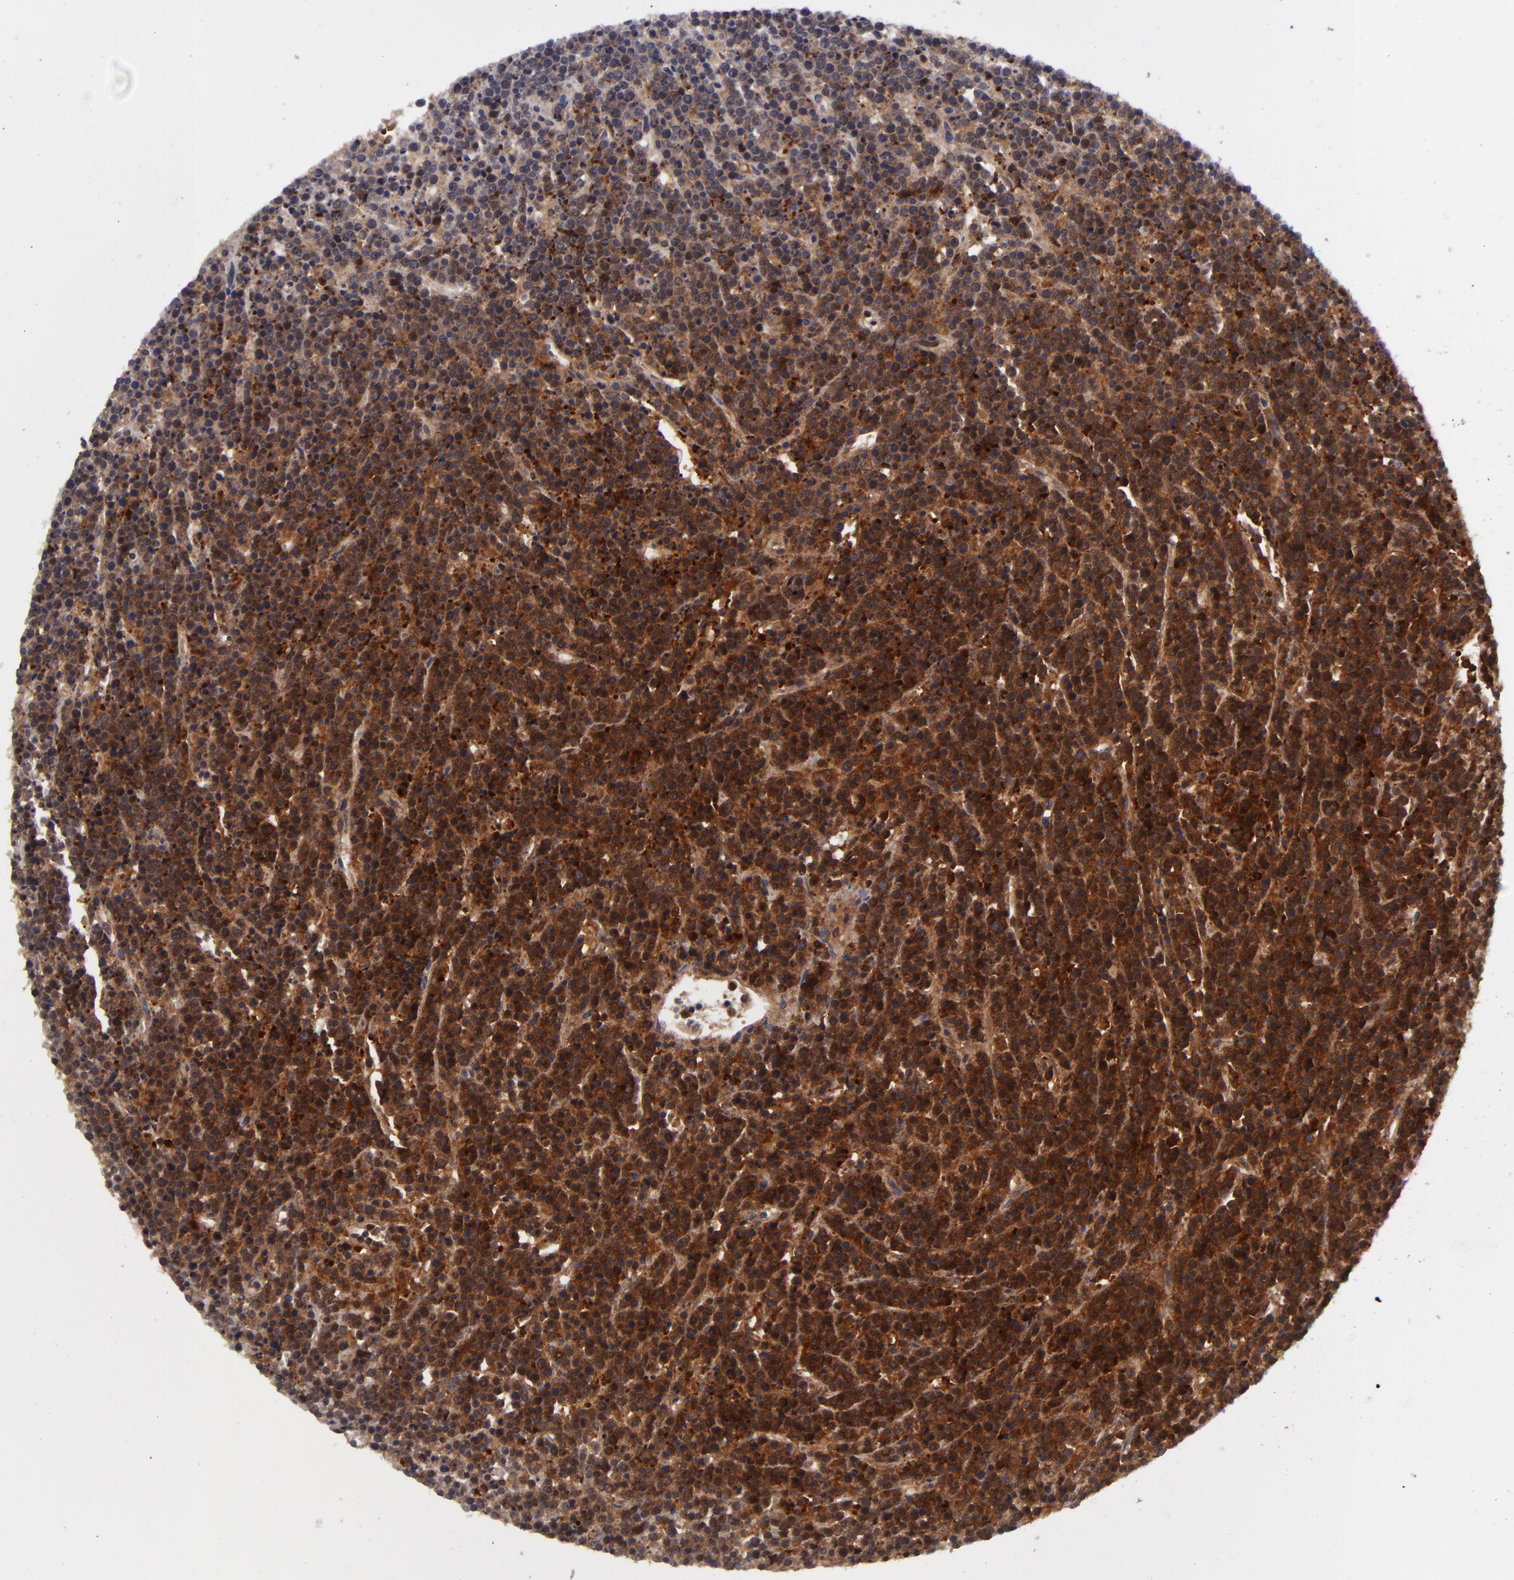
{"staining": {"intensity": "strong", "quantity": ">75%", "location": "cytoplasmic/membranous"}, "tissue": "lymphoma", "cell_type": "Tumor cells", "image_type": "cancer", "snomed": [{"axis": "morphology", "description": "Malignant lymphoma, non-Hodgkin's type, High grade"}, {"axis": "topography", "description": "Ovary"}], "caption": "IHC staining of lymphoma, which displays high levels of strong cytoplasmic/membranous expression in approximately >75% of tumor cells indicating strong cytoplasmic/membranous protein positivity. The staining was performed using DAB (brown) for protein detection and nuclei were counterstained in hematoxylin (blue).", "gene": "MMP10", "patient": {"sex": "female", "age": 56}}